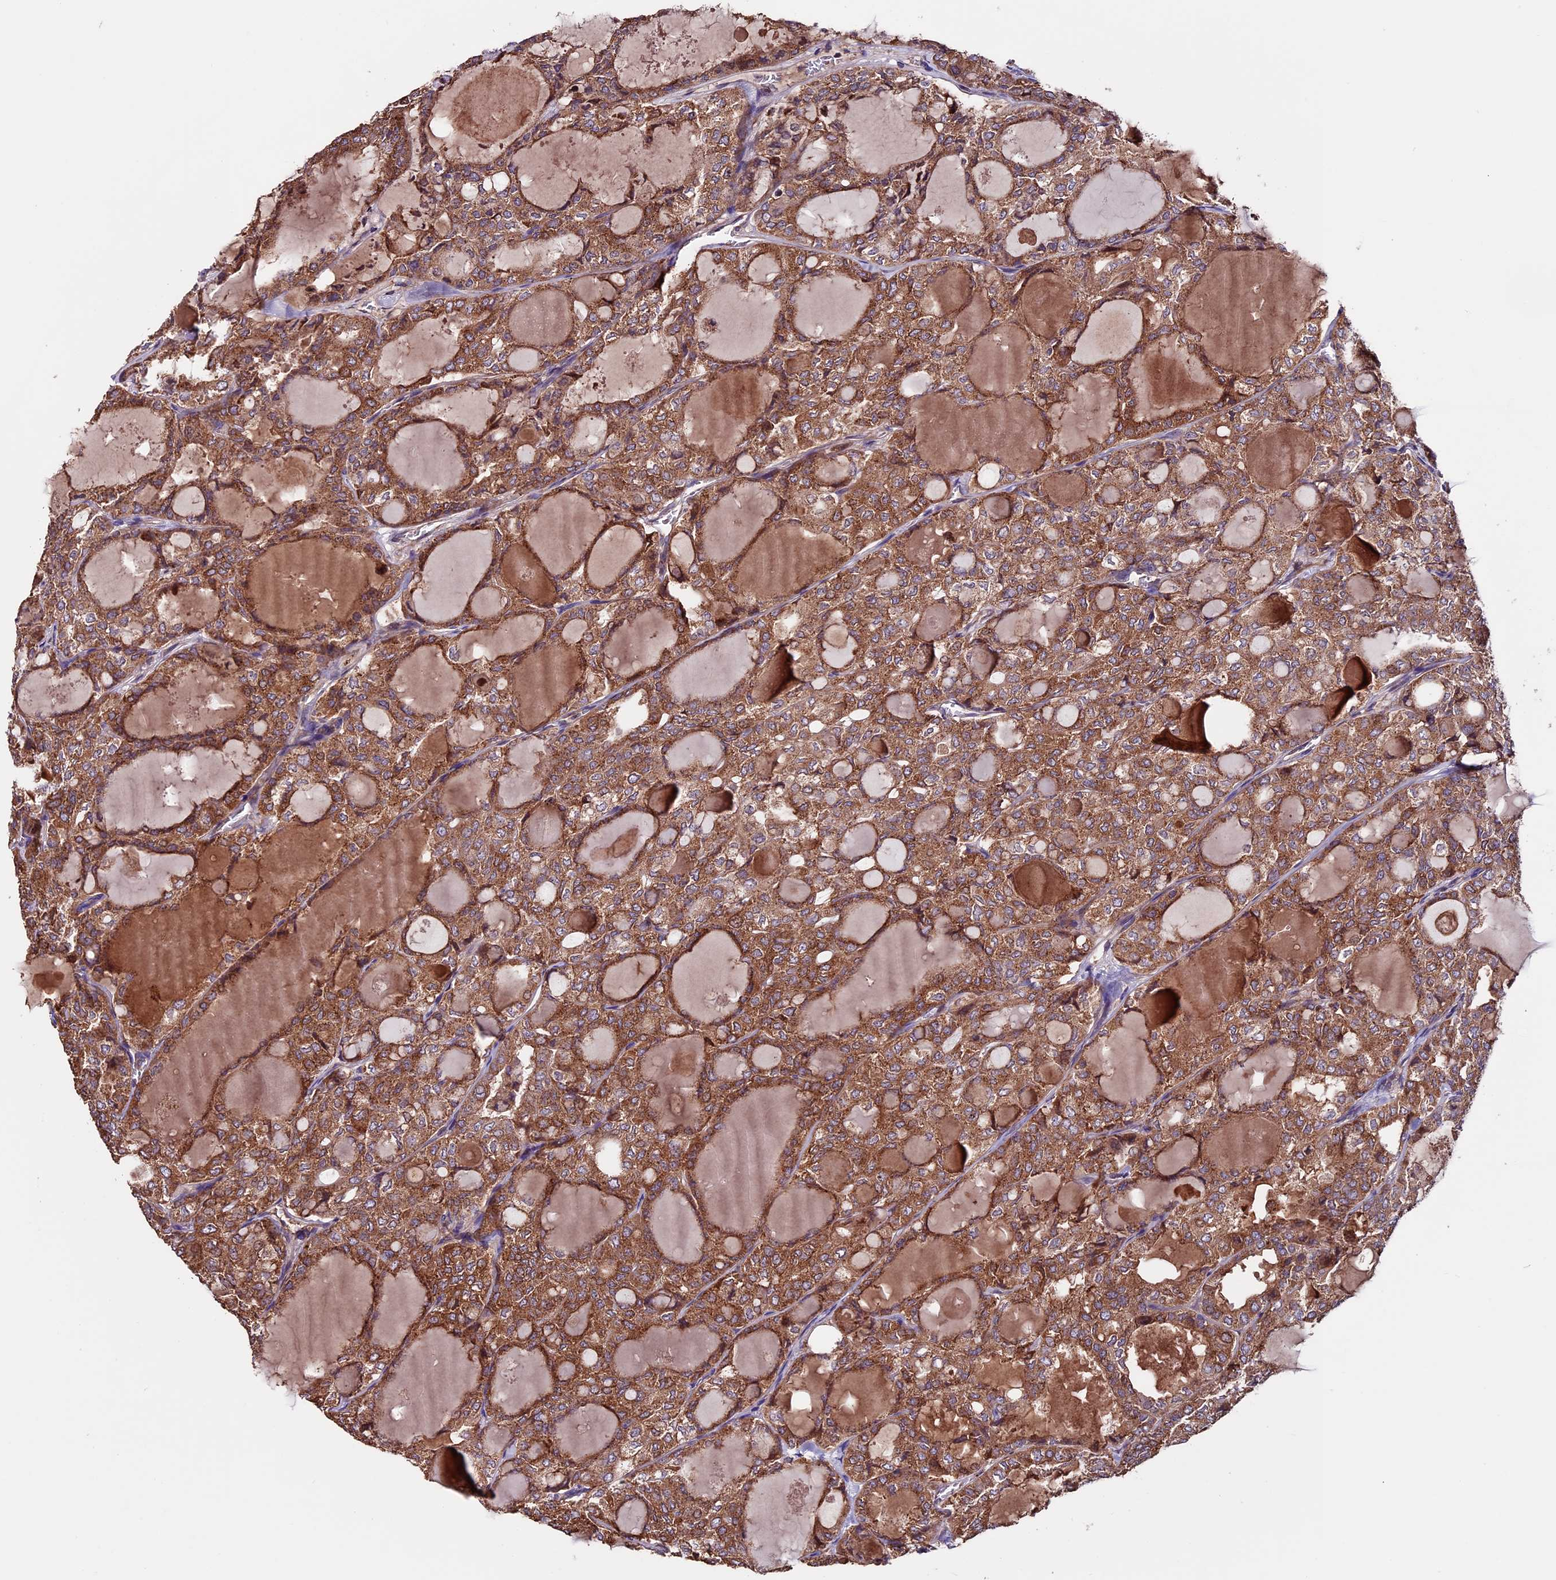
{"staining": {"intensity": "moderate", "quantity": ">75%", "location": "cytoplasmic/membranous"}, "tissue": "thyroid cancer", "cell_type": "Tumor cells", "image_type": "cancer", "snomed": [{"axis": "morphology", "description": "Follicular adenoma carcinoma, NOS"}, {"axis": "topography", "description": "Thyroid gland"}], "caption": "Immunohistochemical staining of human thyroid cancer (follicular adenoma carcinoma) shows medium levels of moderate cytoplasmic/membranous protein positivity in approximately >75% of tumor cells.", "gene": "ZNF598", "patient": {"sex": "male", "age": 75}}